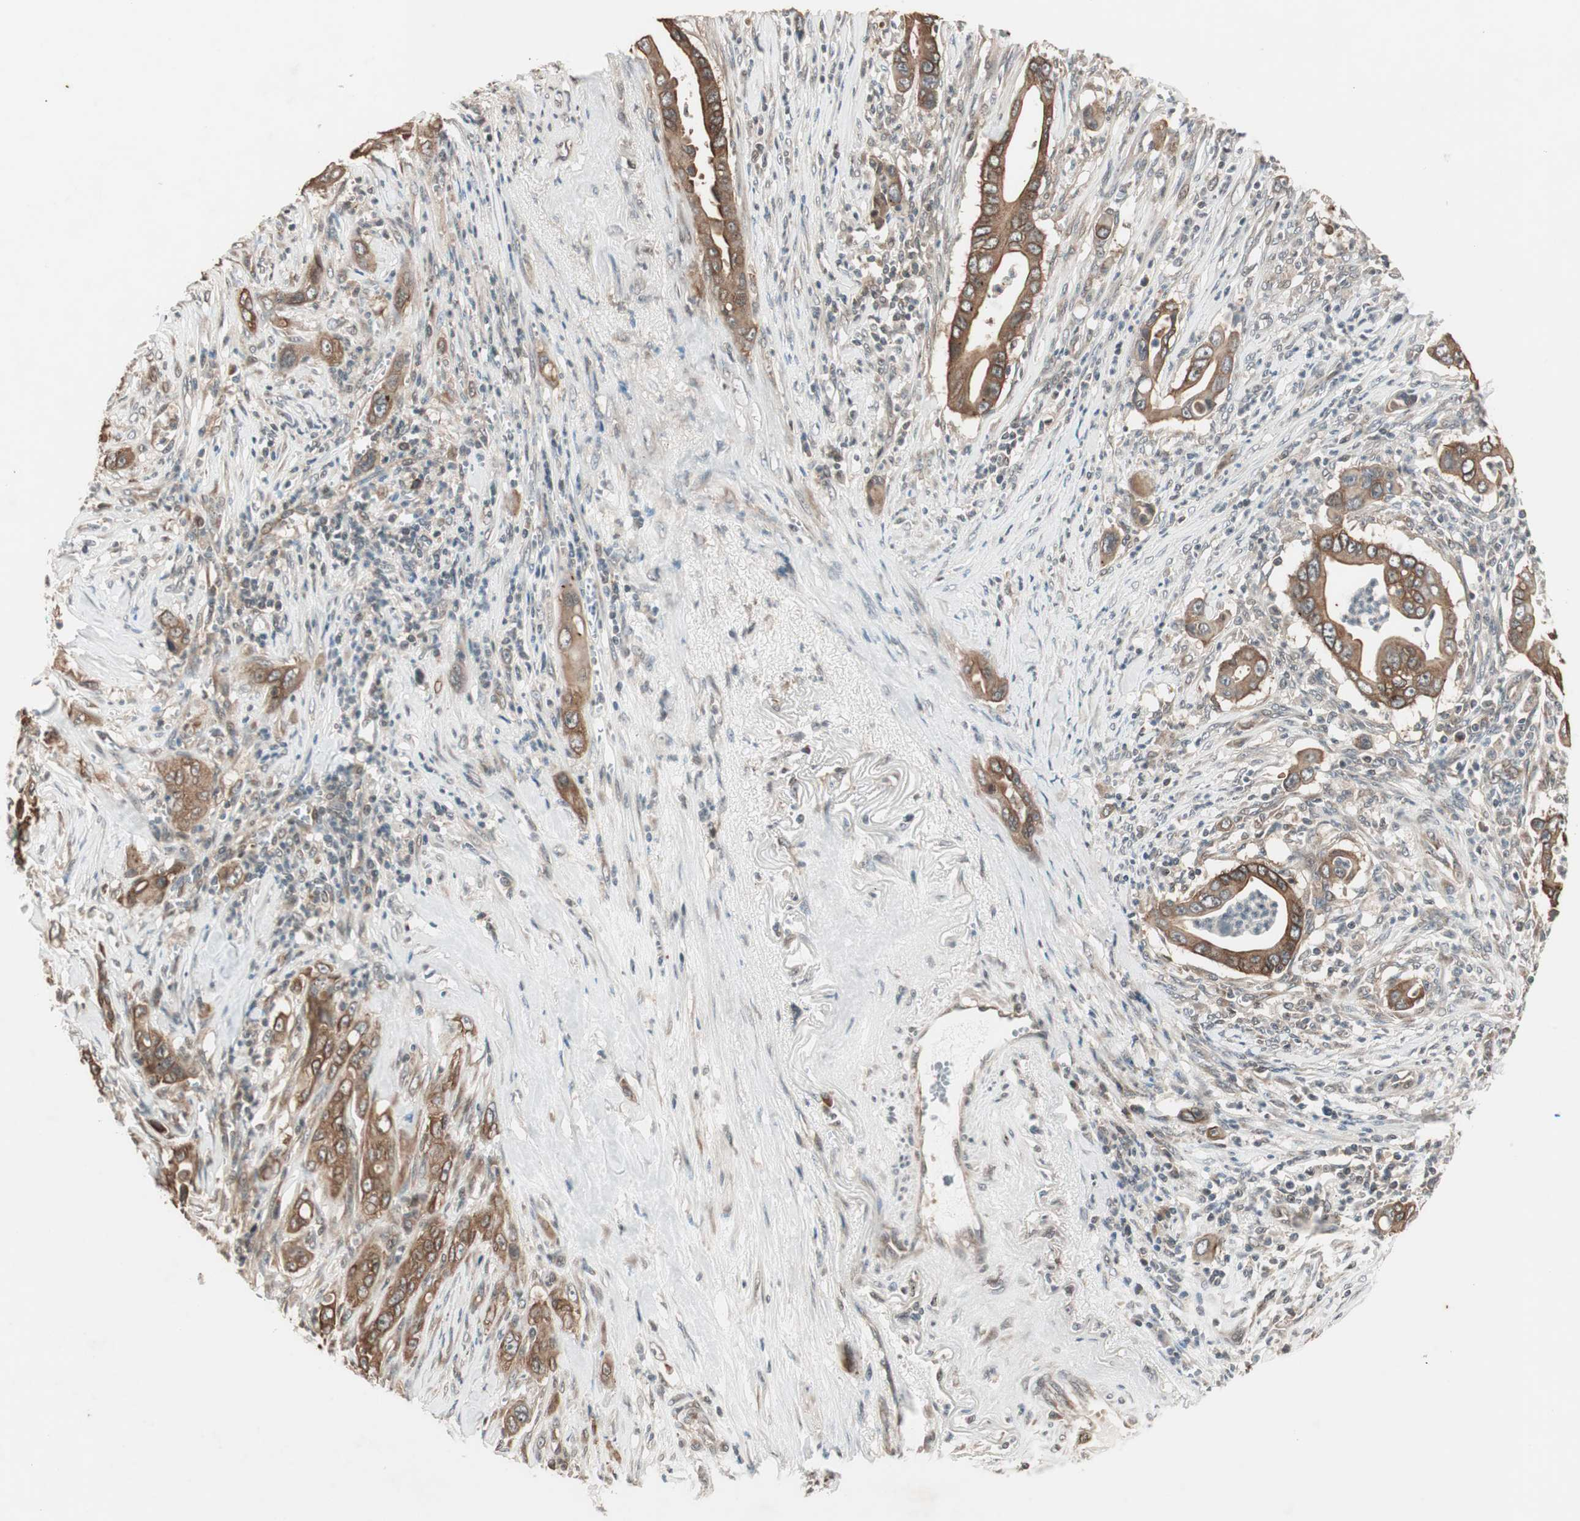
{"staining": {"intensity": "moderate", "quantity": ">75%", "location": "cytoplasmic/membranous"}, "tissue": "pancreatic cancer", "cell_type": "Tumor cells", "image_type": "cancer", "snomed": [{"axis": "morphology", "description": "Adenocarcinoma, NOS"}, {"axis": "topography", "description": "Pancreas"}], "caption": "Pancreatic cancer (adenocarcinoma) tissue displays moderate cytoplasmic/membranous expression in about >75% of tumor cells, visualized by immunohistochemistry.", "gene": "FBXO5", "patient": {"sex": "male", "age": 59}}